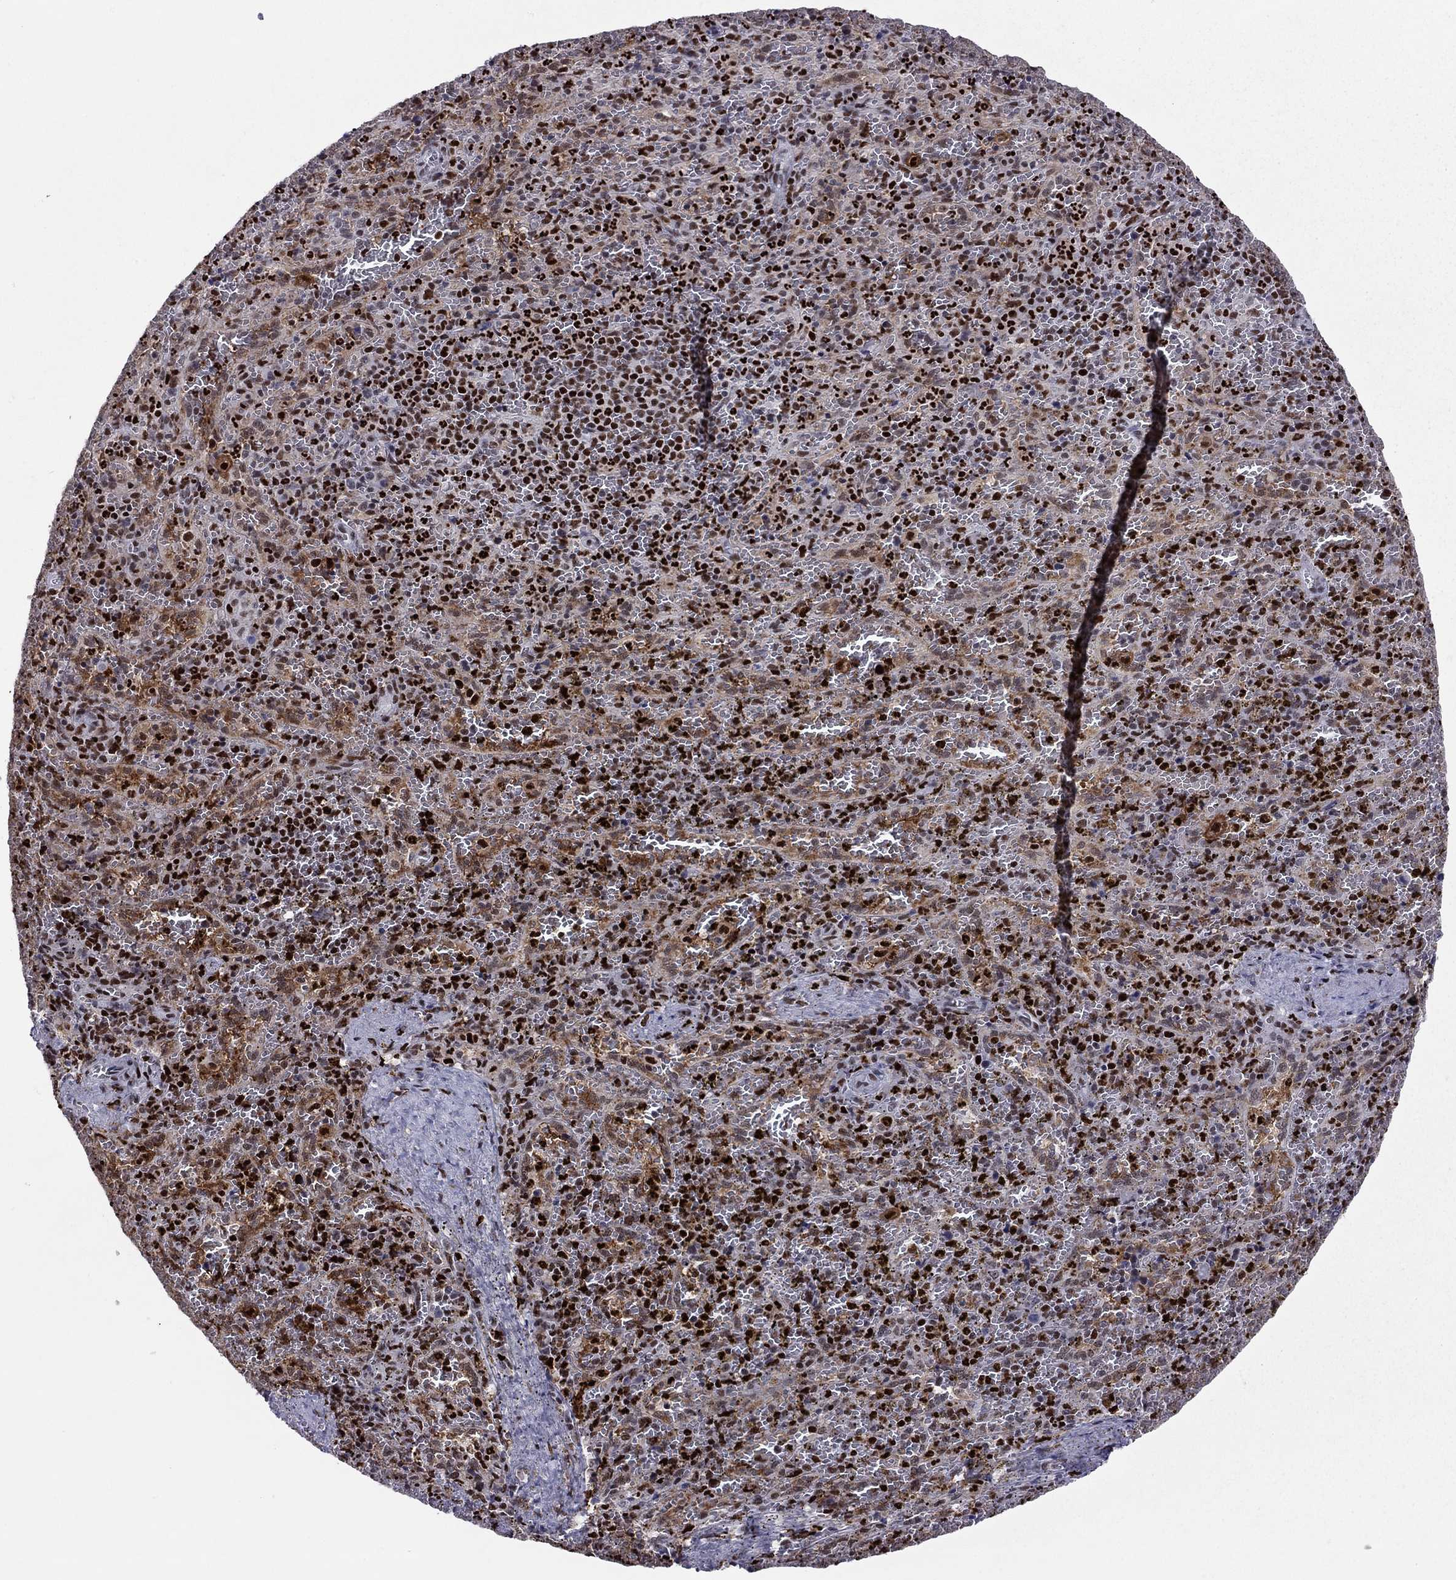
{"staining": {"intensity": "strong", "quantity": "25%-75%", "location": "nuclear"}, "tissue": "spleen", "cell_type": "Cells in red pulp", "image_type": "normal", "snomed": [{"axis": "morphology", "description": "Normal tissue, NOS"}, {"axis": "topography", "description": "Spleen"}], "caption": "The histopathology image displays a brown stain indicating the presence of a protein in the nuclear of cells in red pulp in spleen. The staining was performed using DAB (3,3'-diaminobenzidine) to visualize the protein expression in brown, while the nuclei were stained in blue with hematoxylin (Magnification: 20x).", "gene": "PCGF3", "patient": {"sex": "female", "age": 50}}